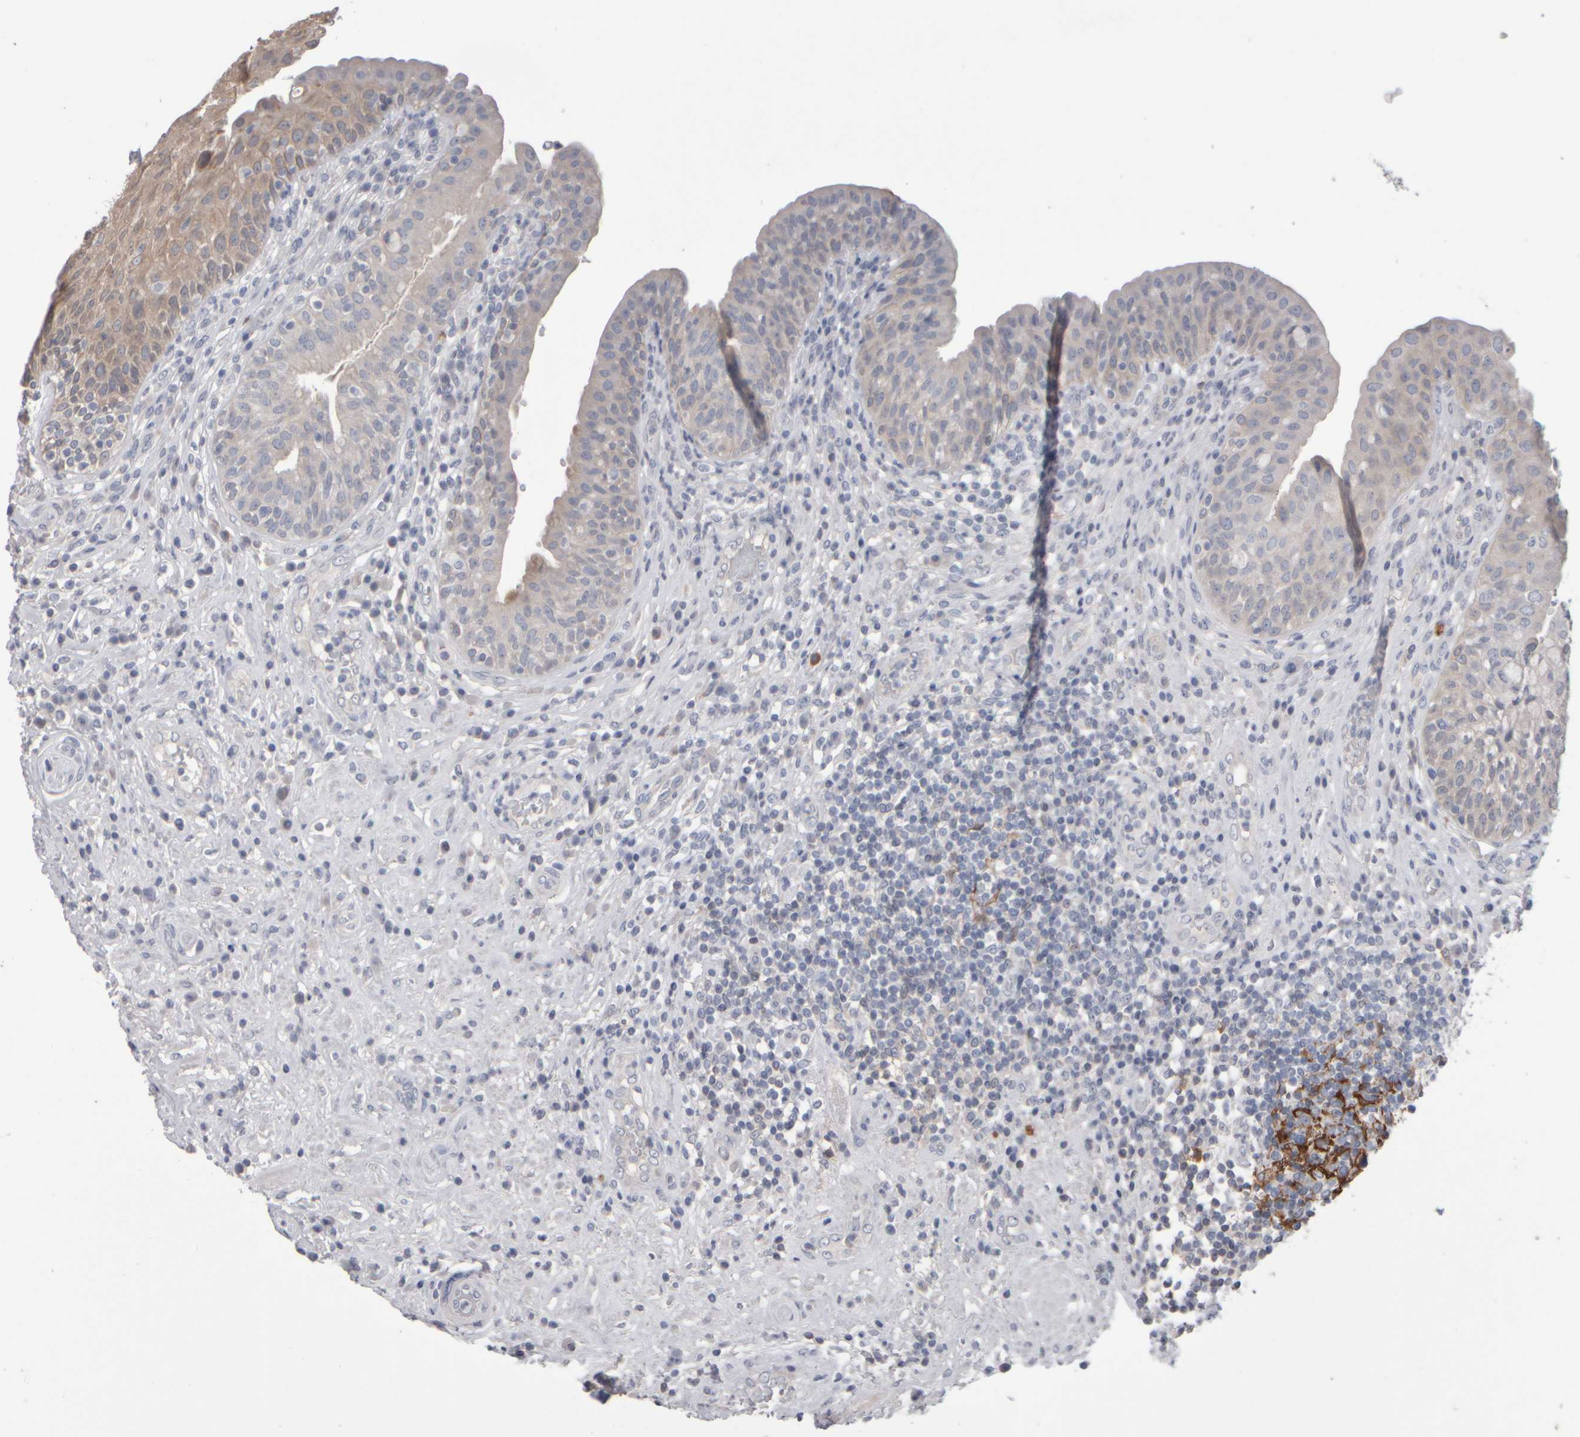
{"staining": {"intensity": "weak", "quantity": "<25%", "location": "cytoplasmic/membranous"}, "tissue": "urinary bladder", "cell_type": "Urothelial cells", "image_type": "normal", "snomed": [{"axis": "morphology", "description": "Normal tissue, NOS"}, {"axis": "topography", "description": "Urinary bladder"}], "caption": "Protein analysis of benign urinary bladder exhibits no significant staining in urothelial cells. (Immunohistochemistry, brightfield microscopy, high magnification).", "gene": "EPHX2", "patient": {"sex": "female", "age": 62}}